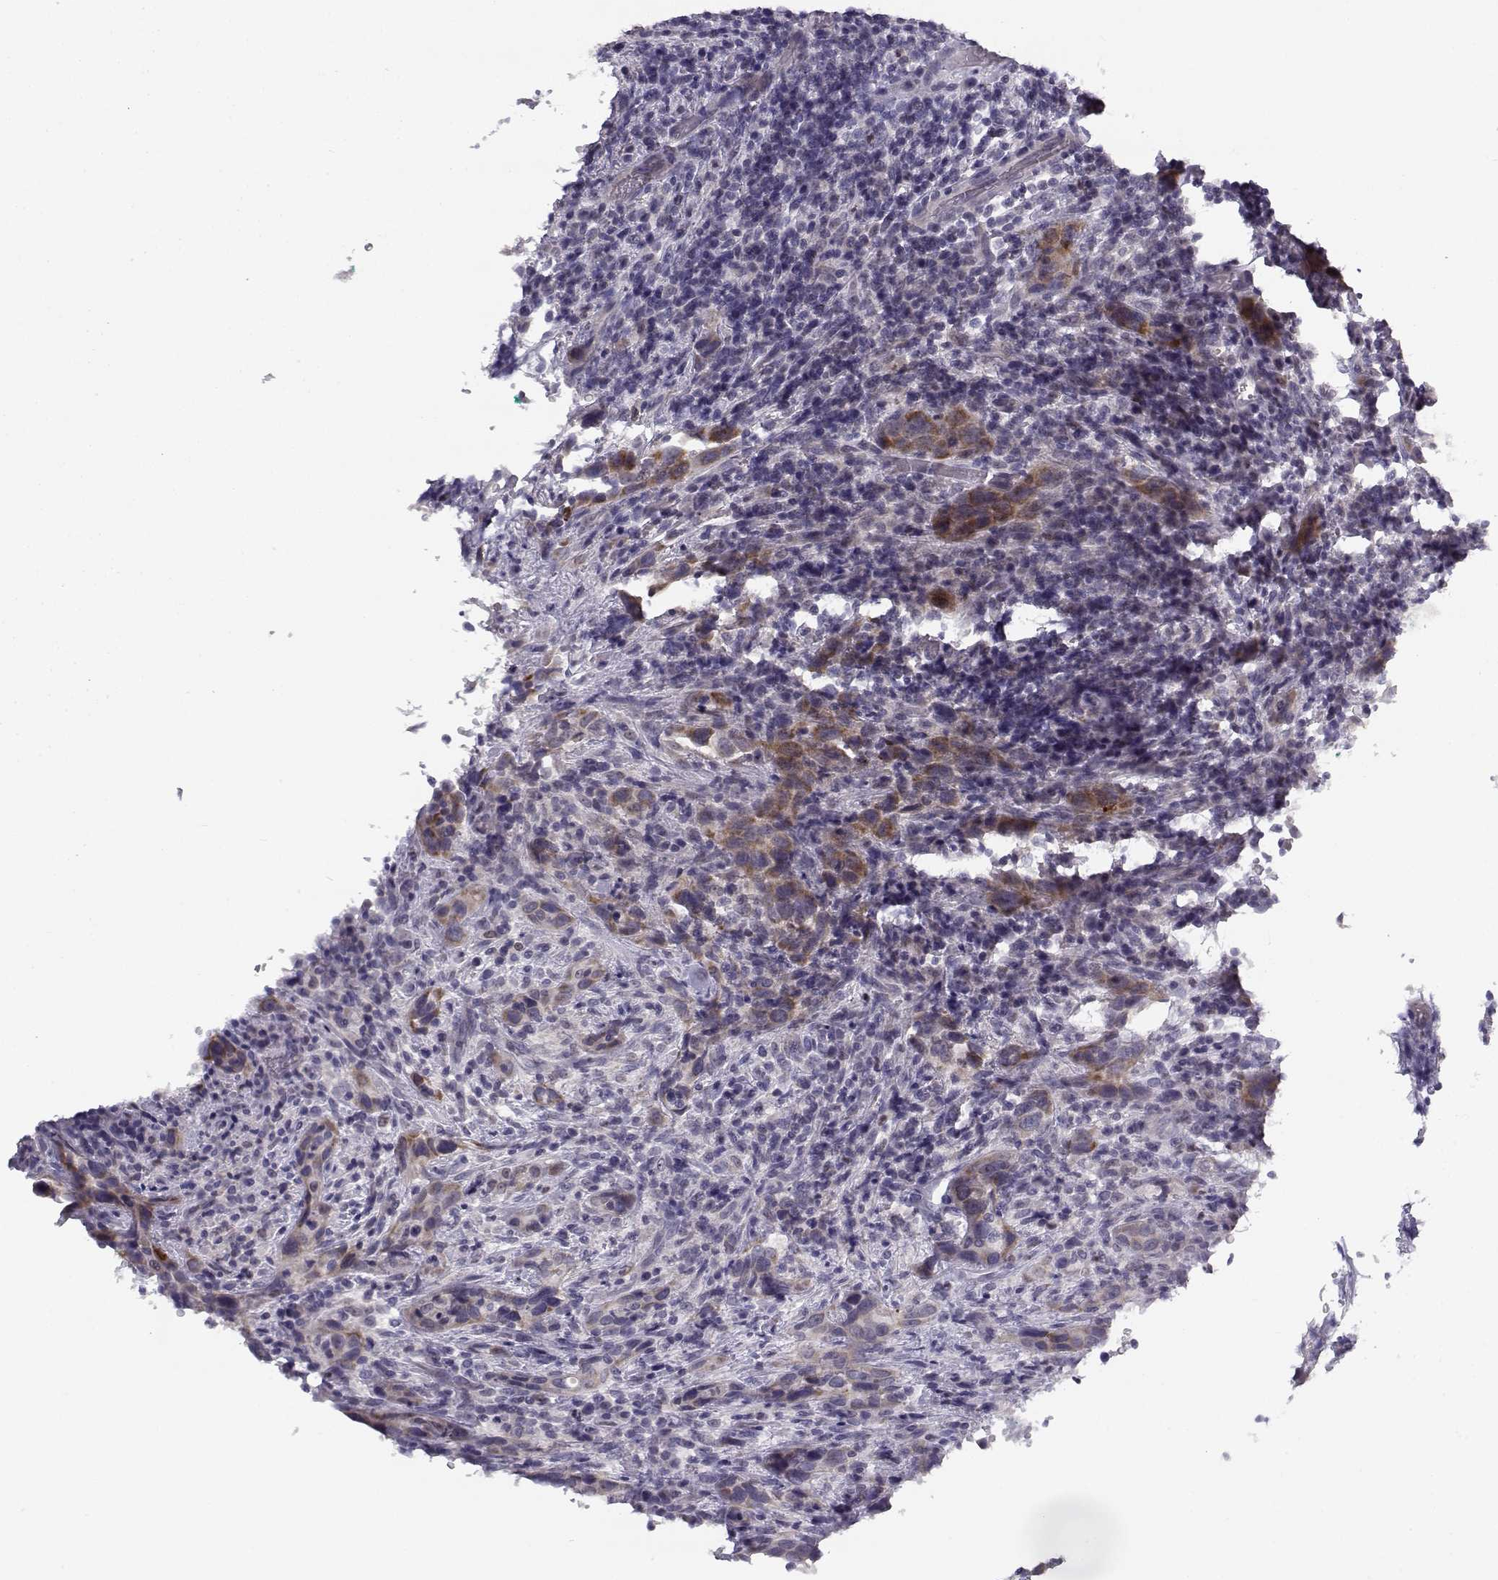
{"staining": {"intensity": "moderate", "quantity": "<25%", "location": "cytoplasmic/membranous"}, "tissue": "urothelial cancer", "cell_type": "Tumor cells", "image_type": "cancer", "snomed": [{"axis": "morphology", "description": "Urothelial carcinoma, NOS"}, {"axis": "morphology", "description": "Urothelial carcinoma, High grade"}, {"axis": "topography", "description": "Urinary bladder"}], "caption": "Protein expression analysis of human urothelial carcinoma (high-grade) reveals moderate cytoplasmic/membranous expression in about <25% of tumor cells. (DAB IHC, brown staining for protein, blue staining for nuclei).", "gene": "DDX25", "patient": {"sex": "female", "age": 64}}